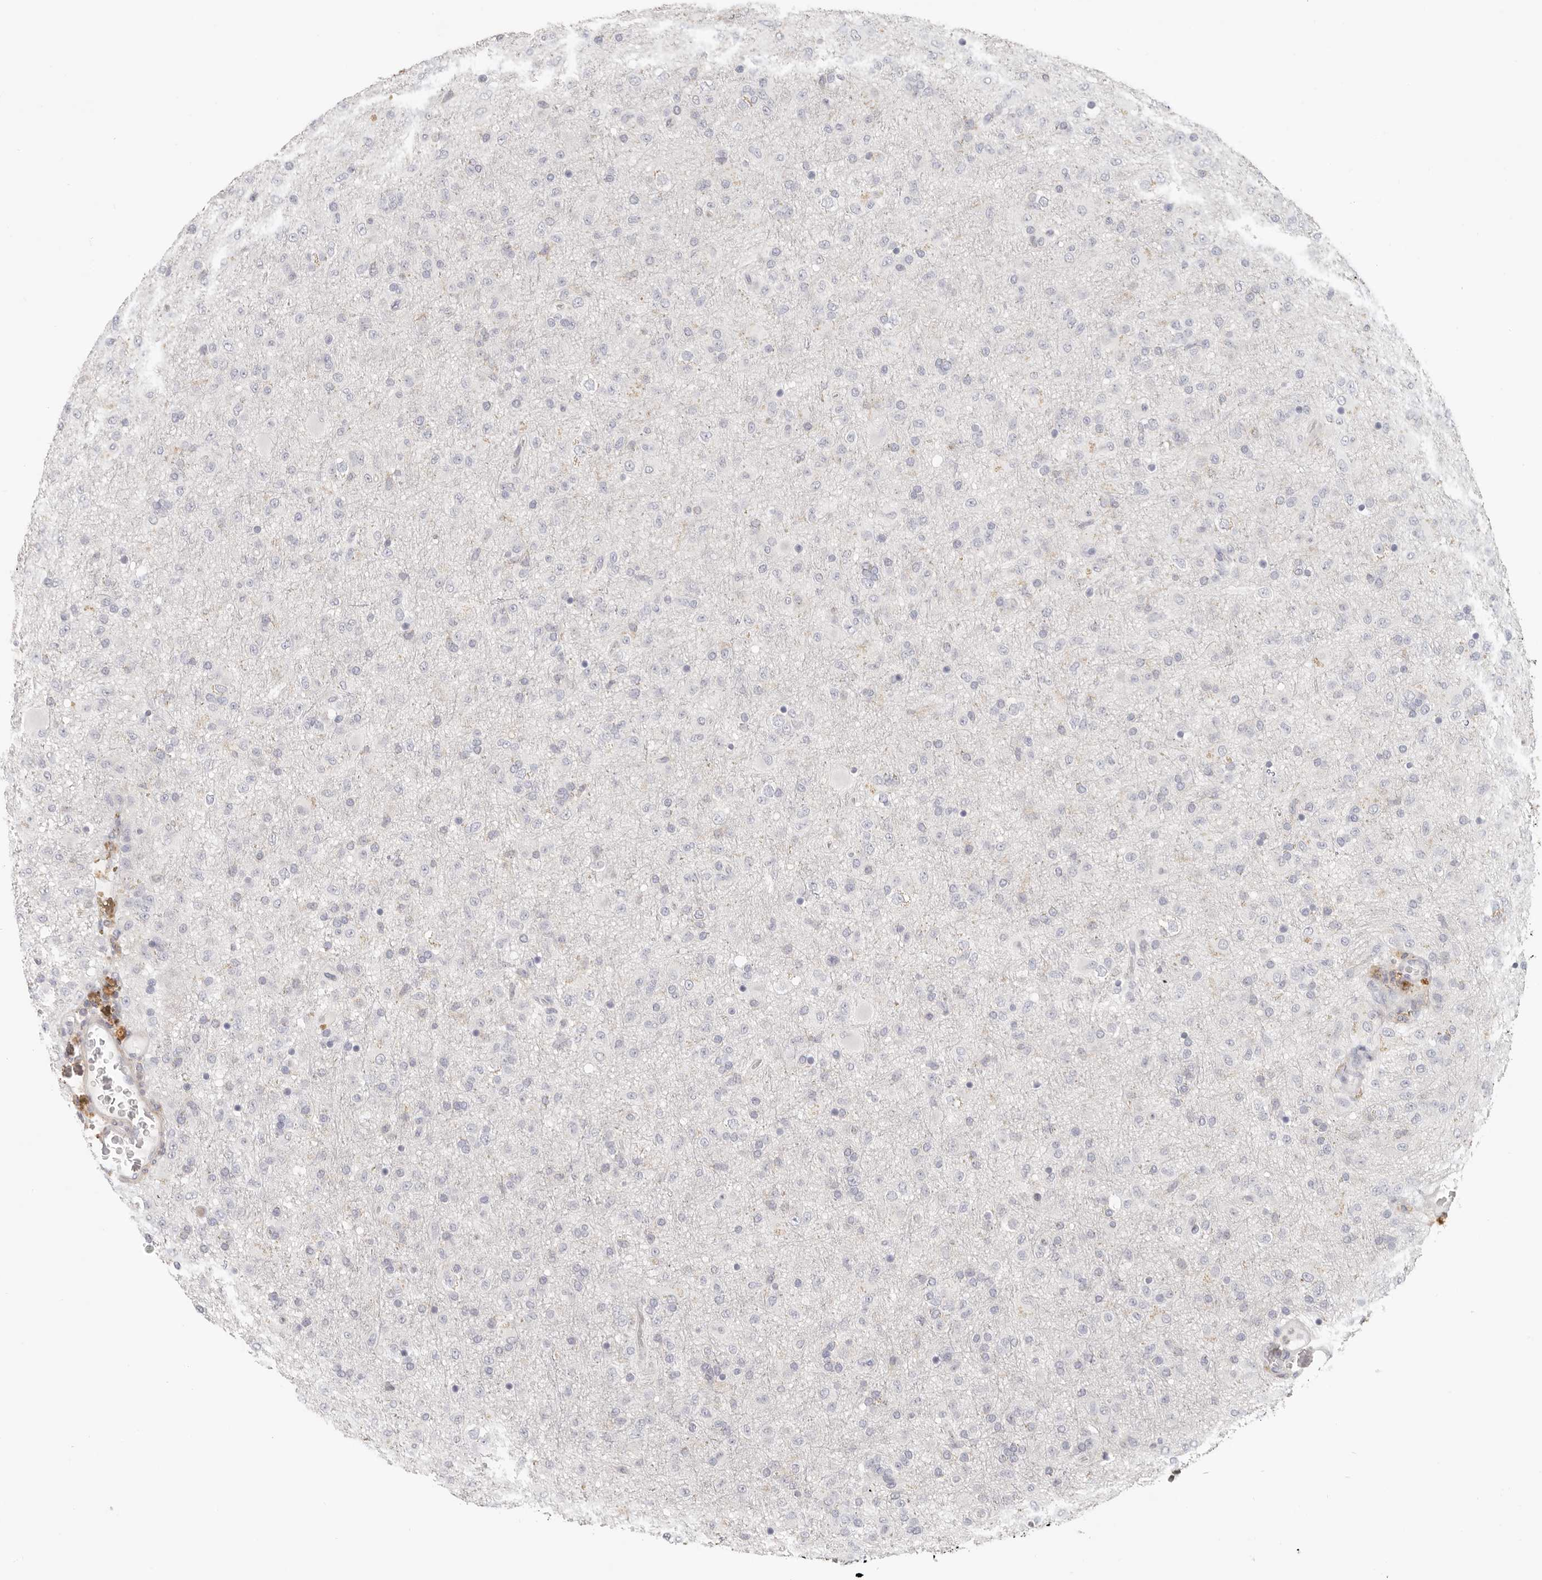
{"staining": {"intensity": "negative", "quantity": "none", "location": "none"}, "tissue": "glioma", "cell_type": "Tumor cells", "image_type": "cancer", "snomed": [{"axis": "morphology", "description": "Glioma, malignant, Low grade"}, {"axis": "topography", "description": "Brain"}], "caption": "Immunohistochemistry (IHC) of human glioma reveals no positivity in tumor cells.", "gene": "ANXA9", "patient": {"sex": "male", "age": 65}}